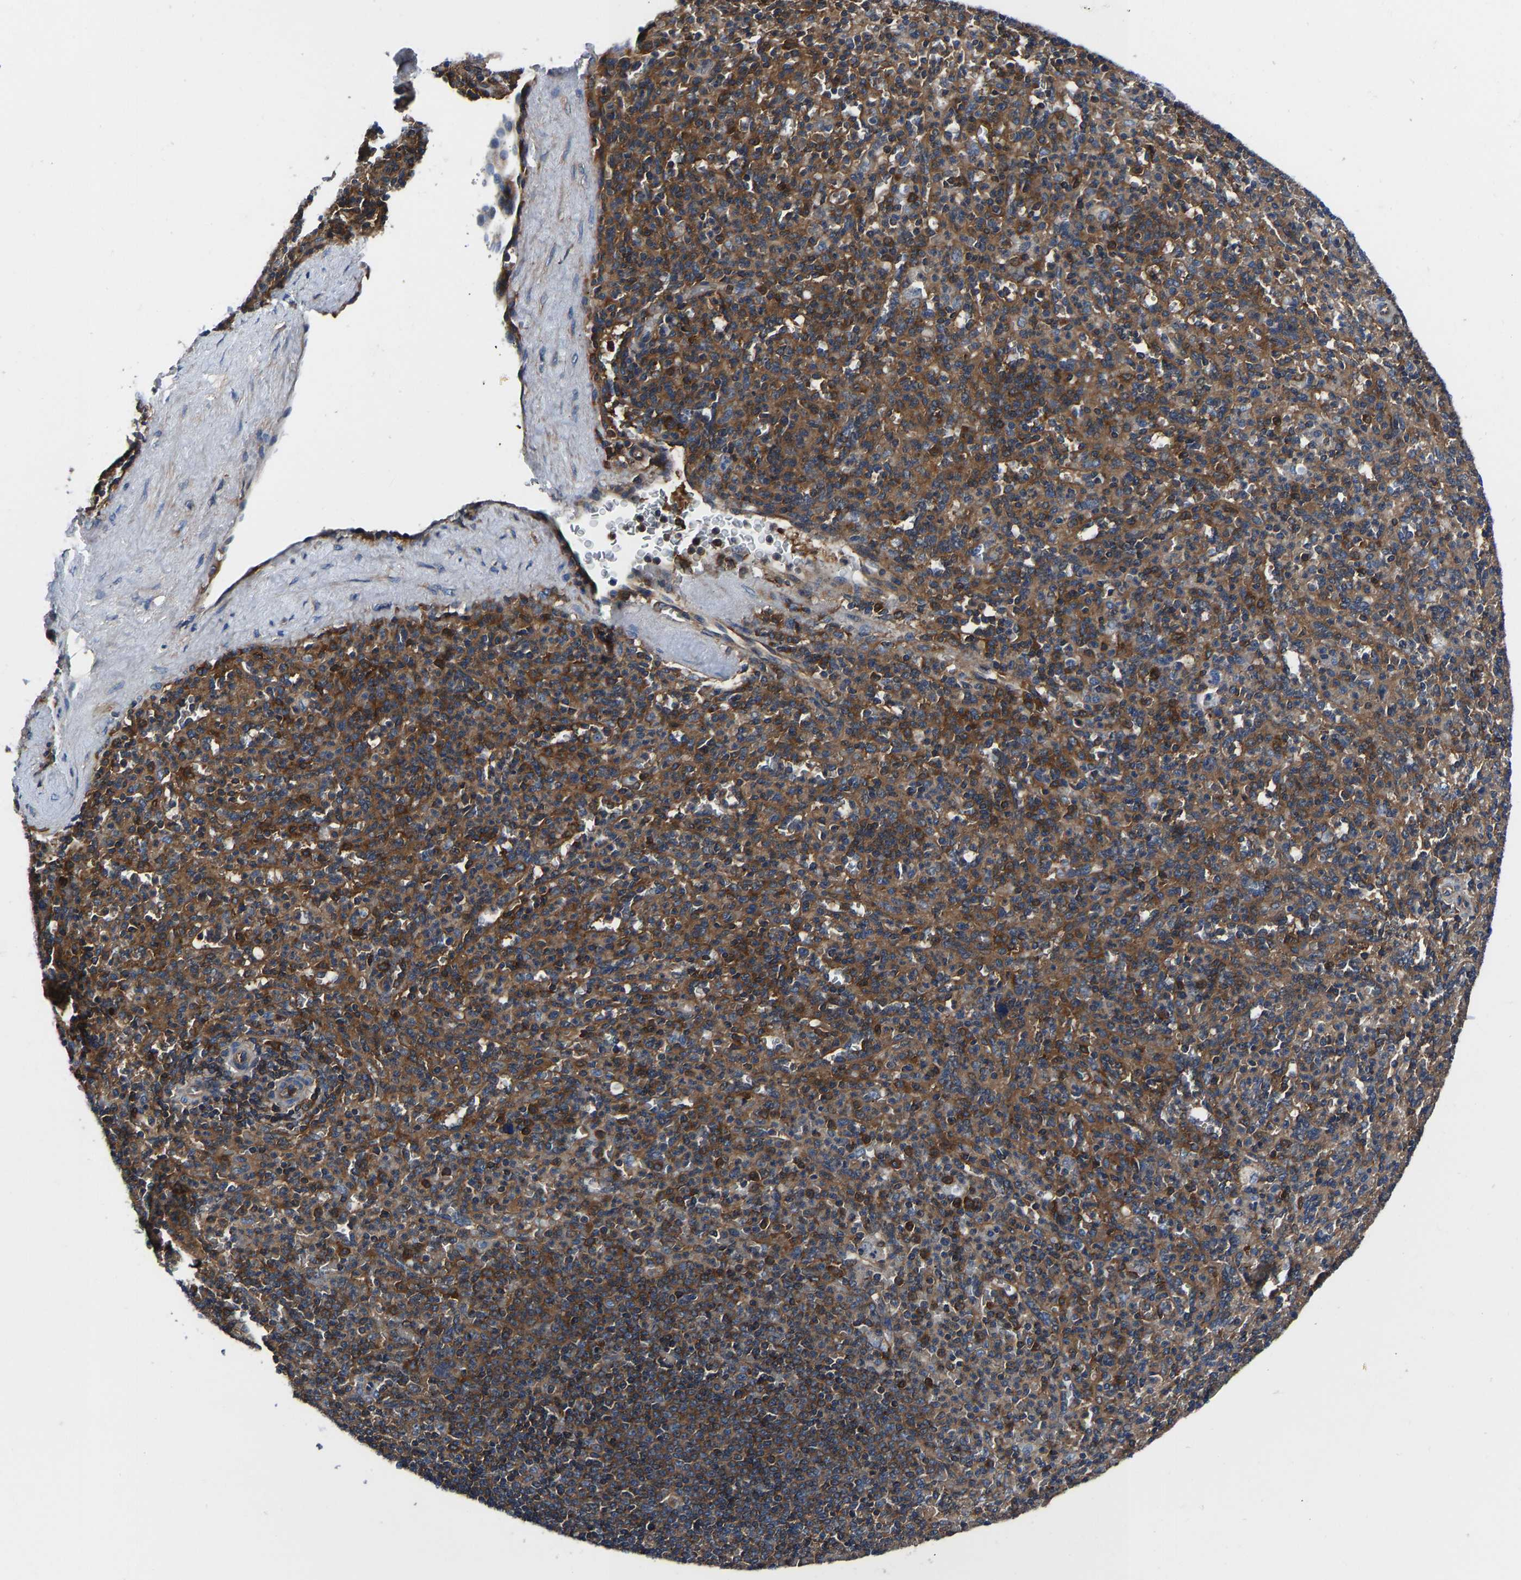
{"staining": {"intensity": "moderate", "quantity": ">75%", "location": "cytoplasmic/membranous"}, "tissue": "spleen", "cell_type": "Cells in red pulp", "image_type": "normal", "snomed": [{"axis": "morphology", "description": "Normal tissue, NOS"}, {"axis": "topography", "description": "Spleen"}], "caption": "Protein expression analysis of normal spleen reveals moderate cytoplasmic/membranous positivity in approximately >75% of cells in red pulp. The staining is performed using DAB brown chromogen to label protein expression. The nuclei are counter-stained blue using hematoxylin.", "gene": "PRKAR1A", "patient": {"sex": "male", "age": 36}}